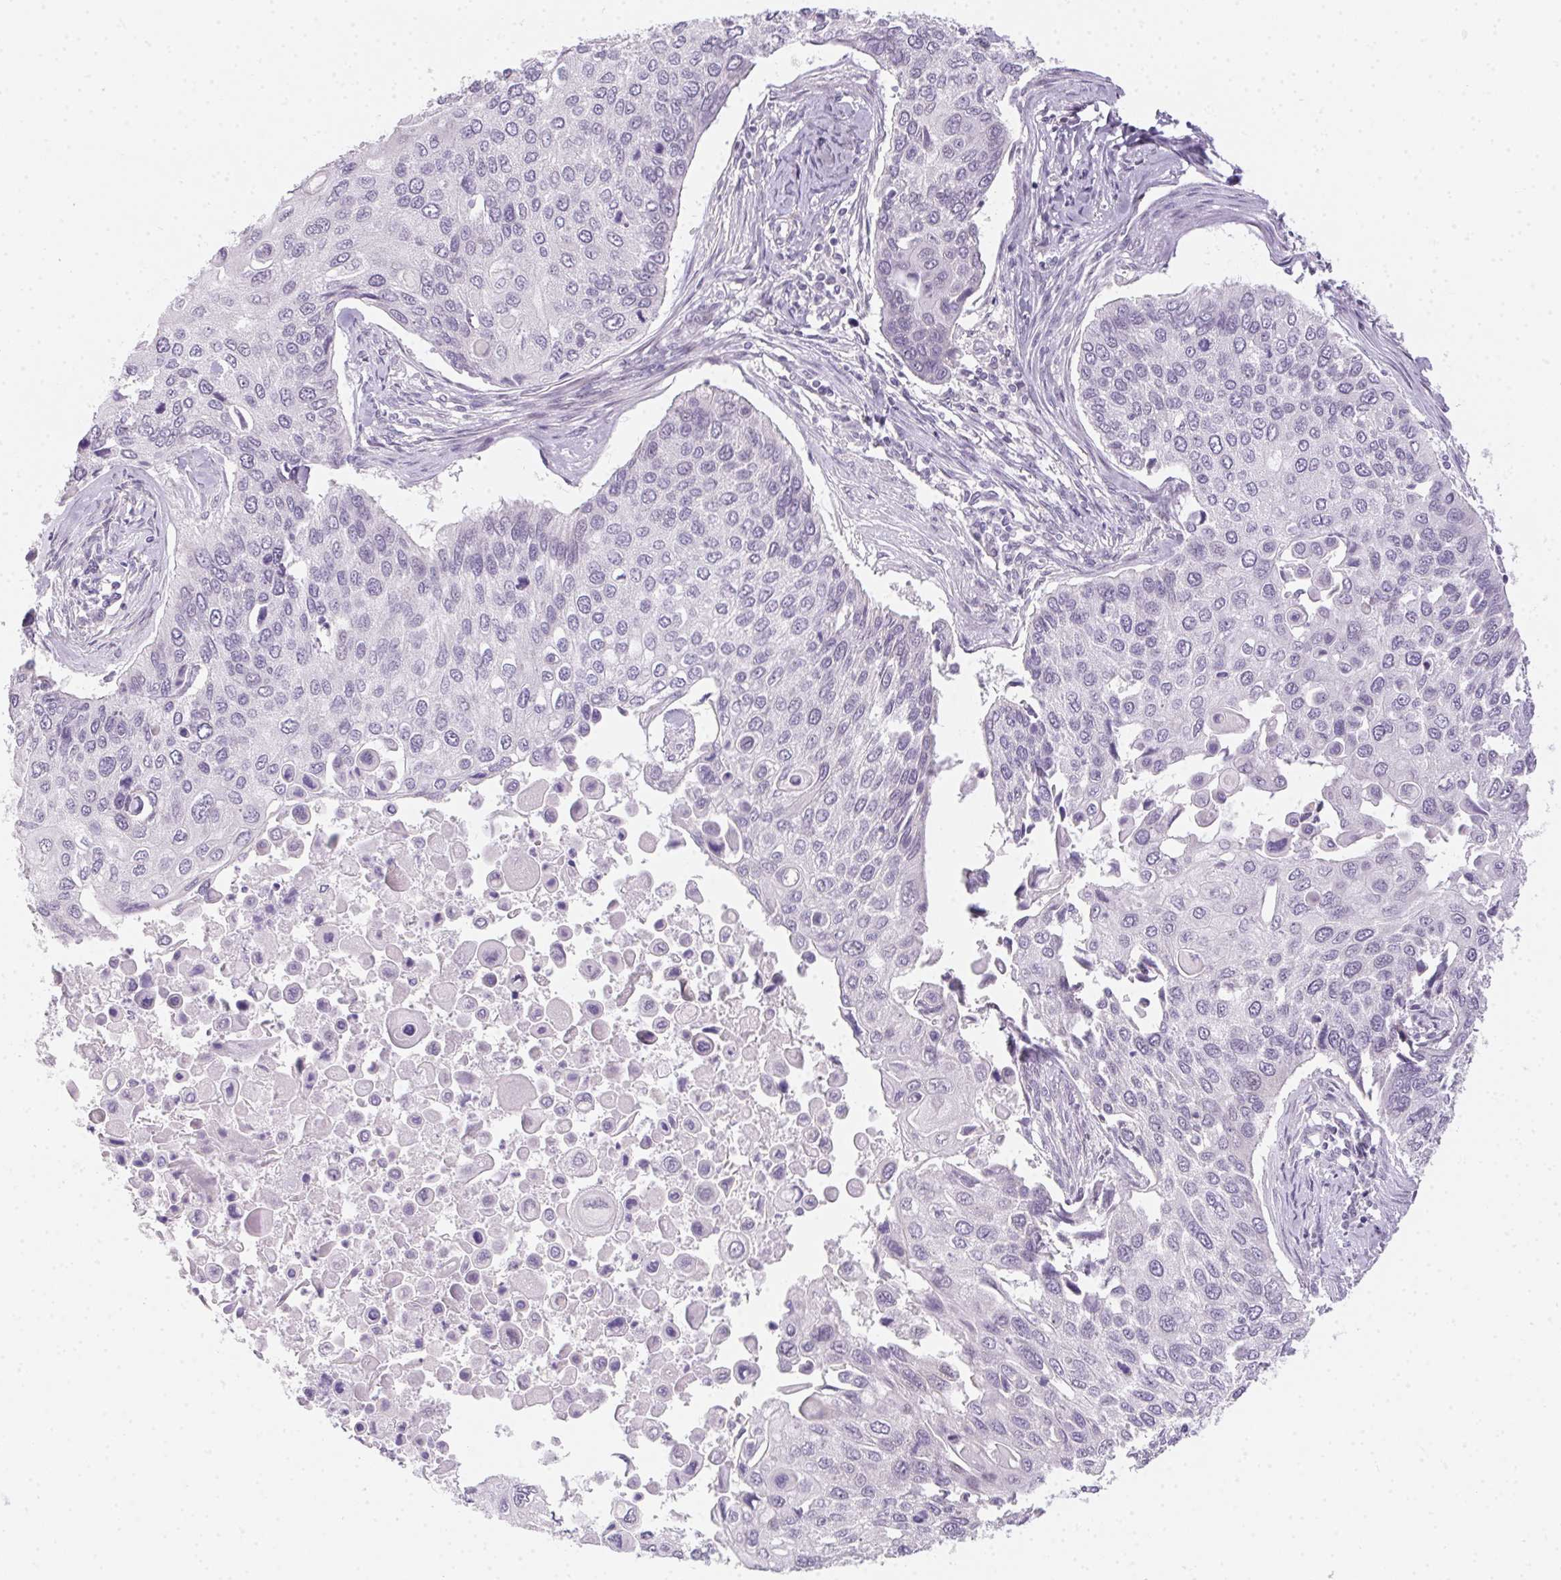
{"staining": {"intensity": "negative", "quantity": "none", "location": "none"}, "tissue": "lung cancer", "cell_type": "Tumor cells", "image_type": "cancer", "snomed": [{"axis": "morphology", "description": "Squamous cell carcinoma, NOS"}, {"axis": "morphology", "description": "Squamous cell carcinoma, metastatic, NOS"}, {"axis": "topography", "description": "Lung"}], "caption": "Immunohistochemical staining of lung cancer (metastatic squamous cell carcinoma) demonstrates no significant positivity in tumor cells.", "gene": "MORC1", "patient": {"sex": "male", "age": 63}}